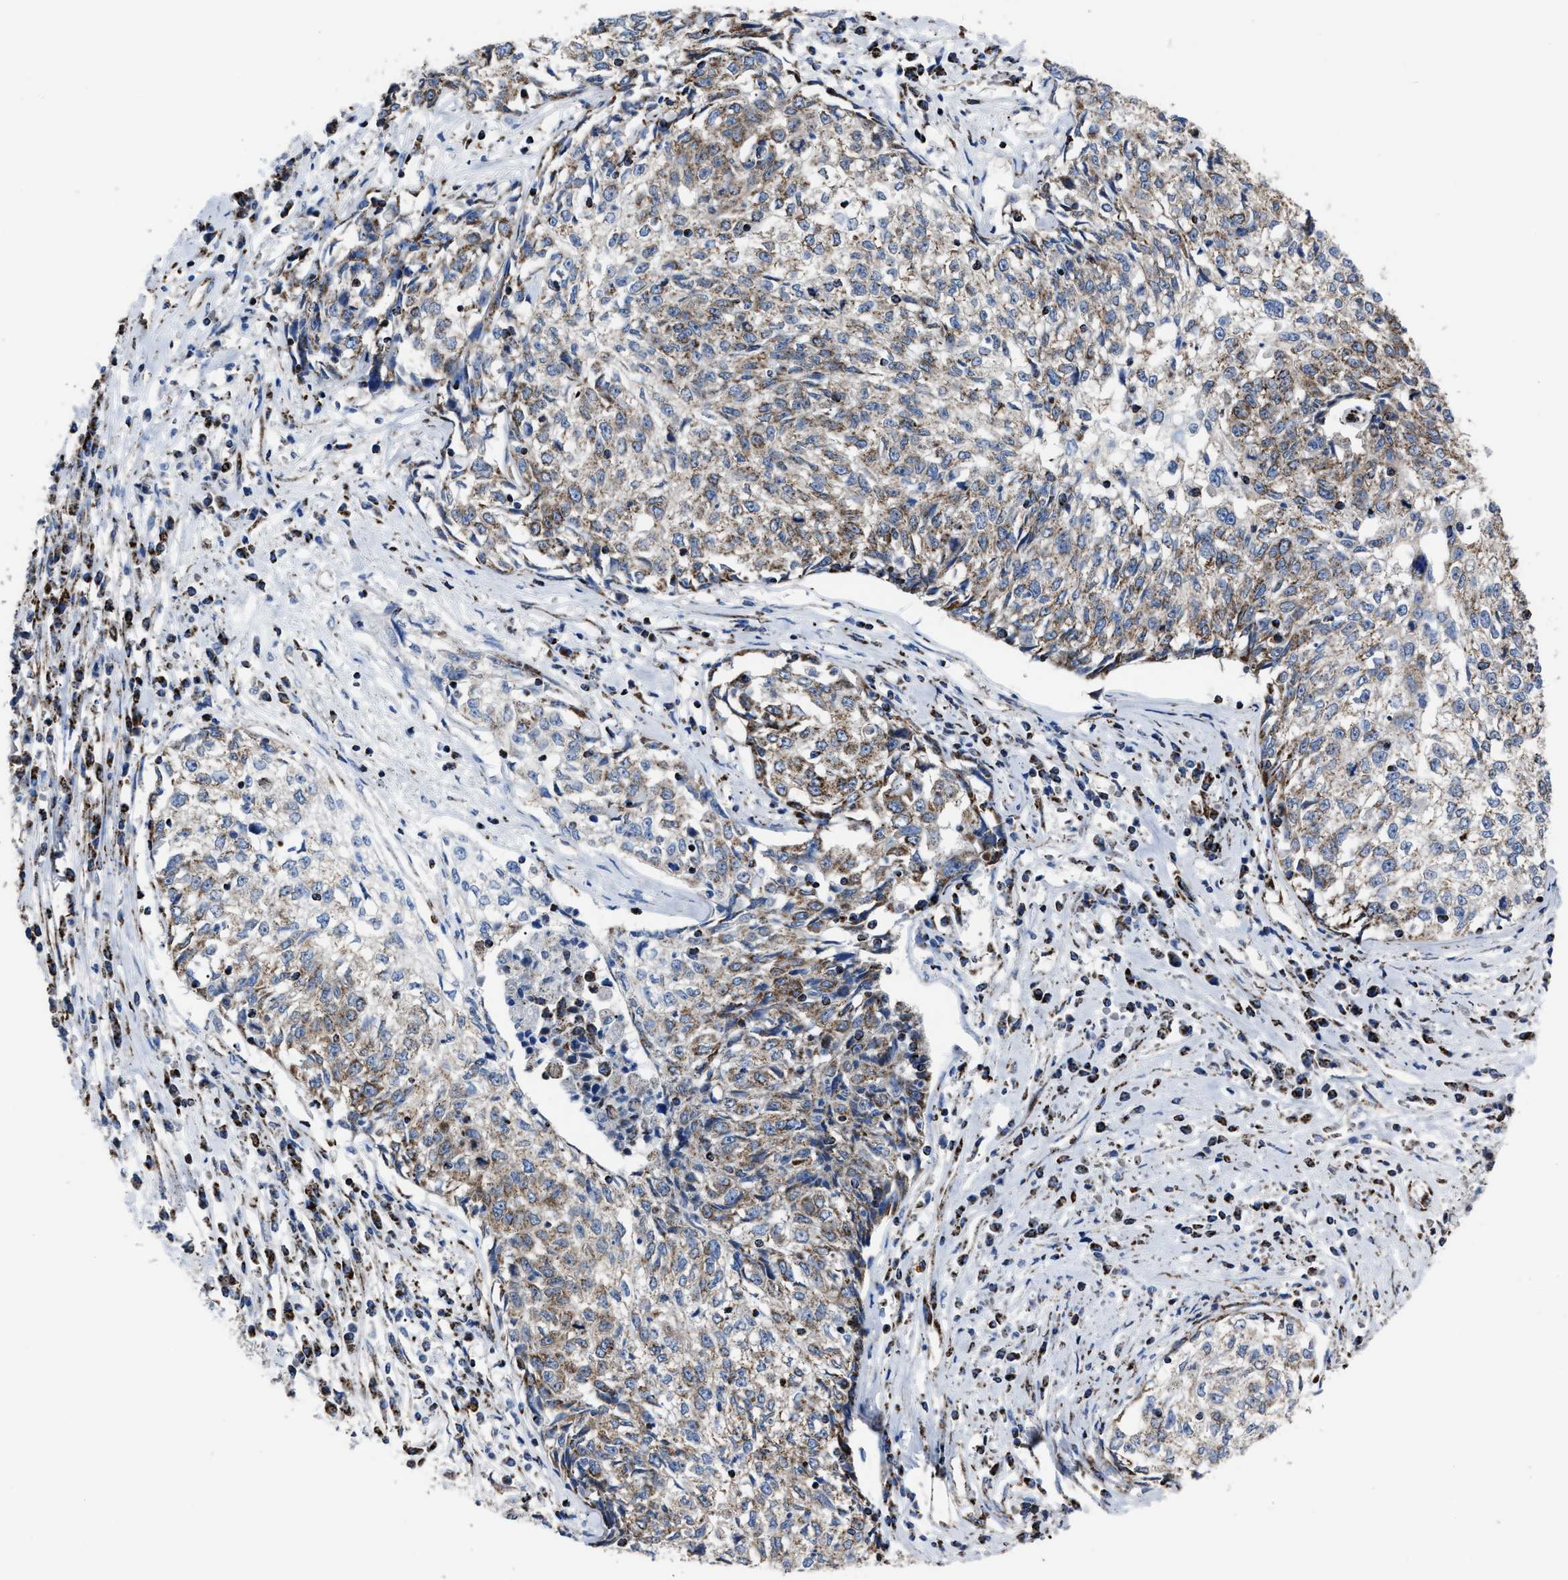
{"staining": {"intensity": "moderate", "quantity": ">75%", "location": "cytoplasmic/membranous"}, "tissue": "cervical cancer", "cell_type": "Tumor cells", "image_type": "cancer", "snomed": [{"axis": "morphology", "description": "Squamous cell carcinoma, NOS"}, {"axis": "topography", "description": "Cervix"}], "caption": "Cervical cancer stained for a protein (brown) shows moderate cytoplasmic/membranous positive positivity in about >75% of tumor cells.", "gene": "NDUFV3", "patient": {"sex": "female", "age": 57}}